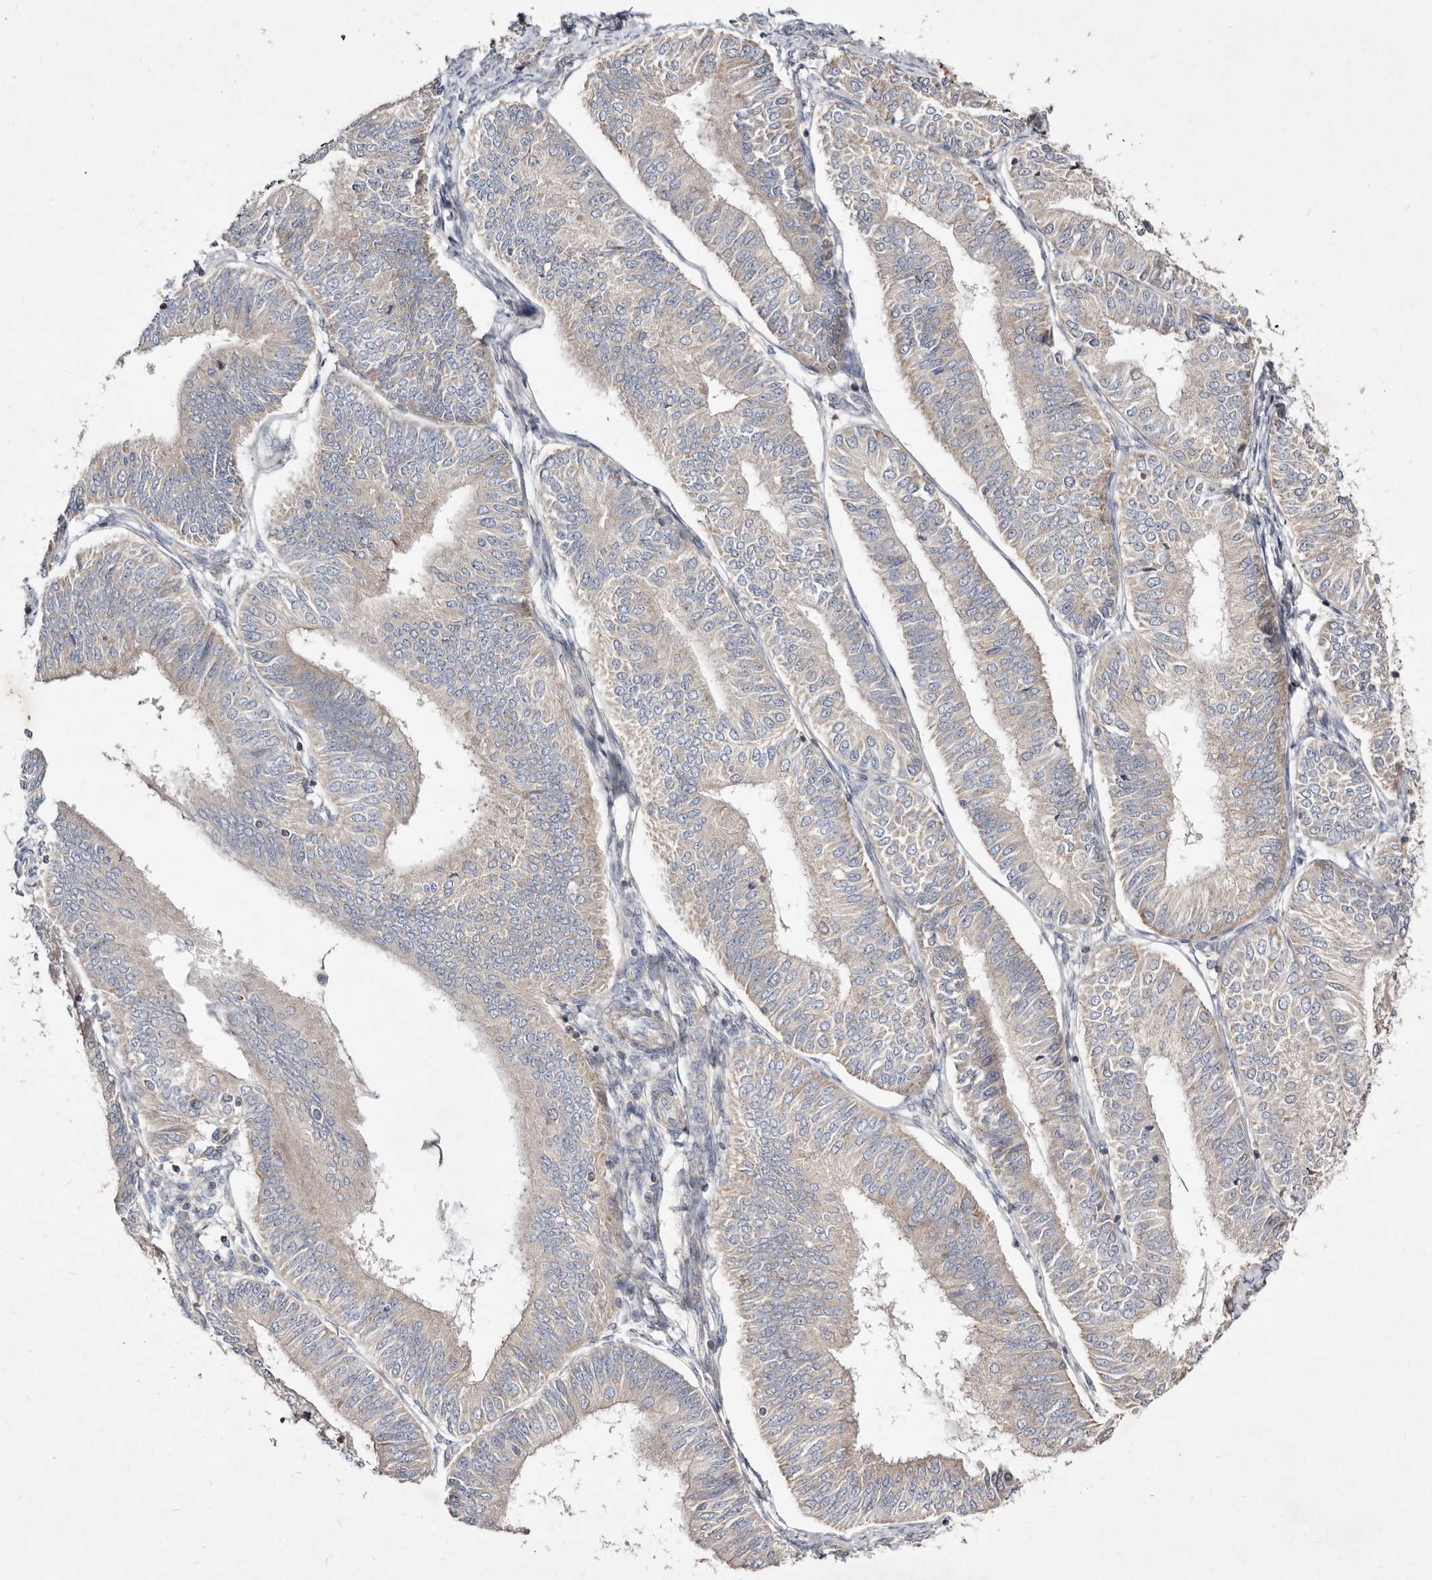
{"staining": {"intensity": "negative", "quantity": "none", "location": "none"}, "tissue": "endometrial cancer", "cell_type": "Tumor cells", "image_type": "cancer", "snomed": [{"axis": "morphology", "description": "Adenocarcinoma, NOS"}, {"axis": "topography", "description": "Endometrium"}], "caption": "There is no significant expression in tumor cells of endometrial cancer (adenocarcinoma).", "gene": "SLC25A20", "patient": {"sex": "female", "age": 58}}